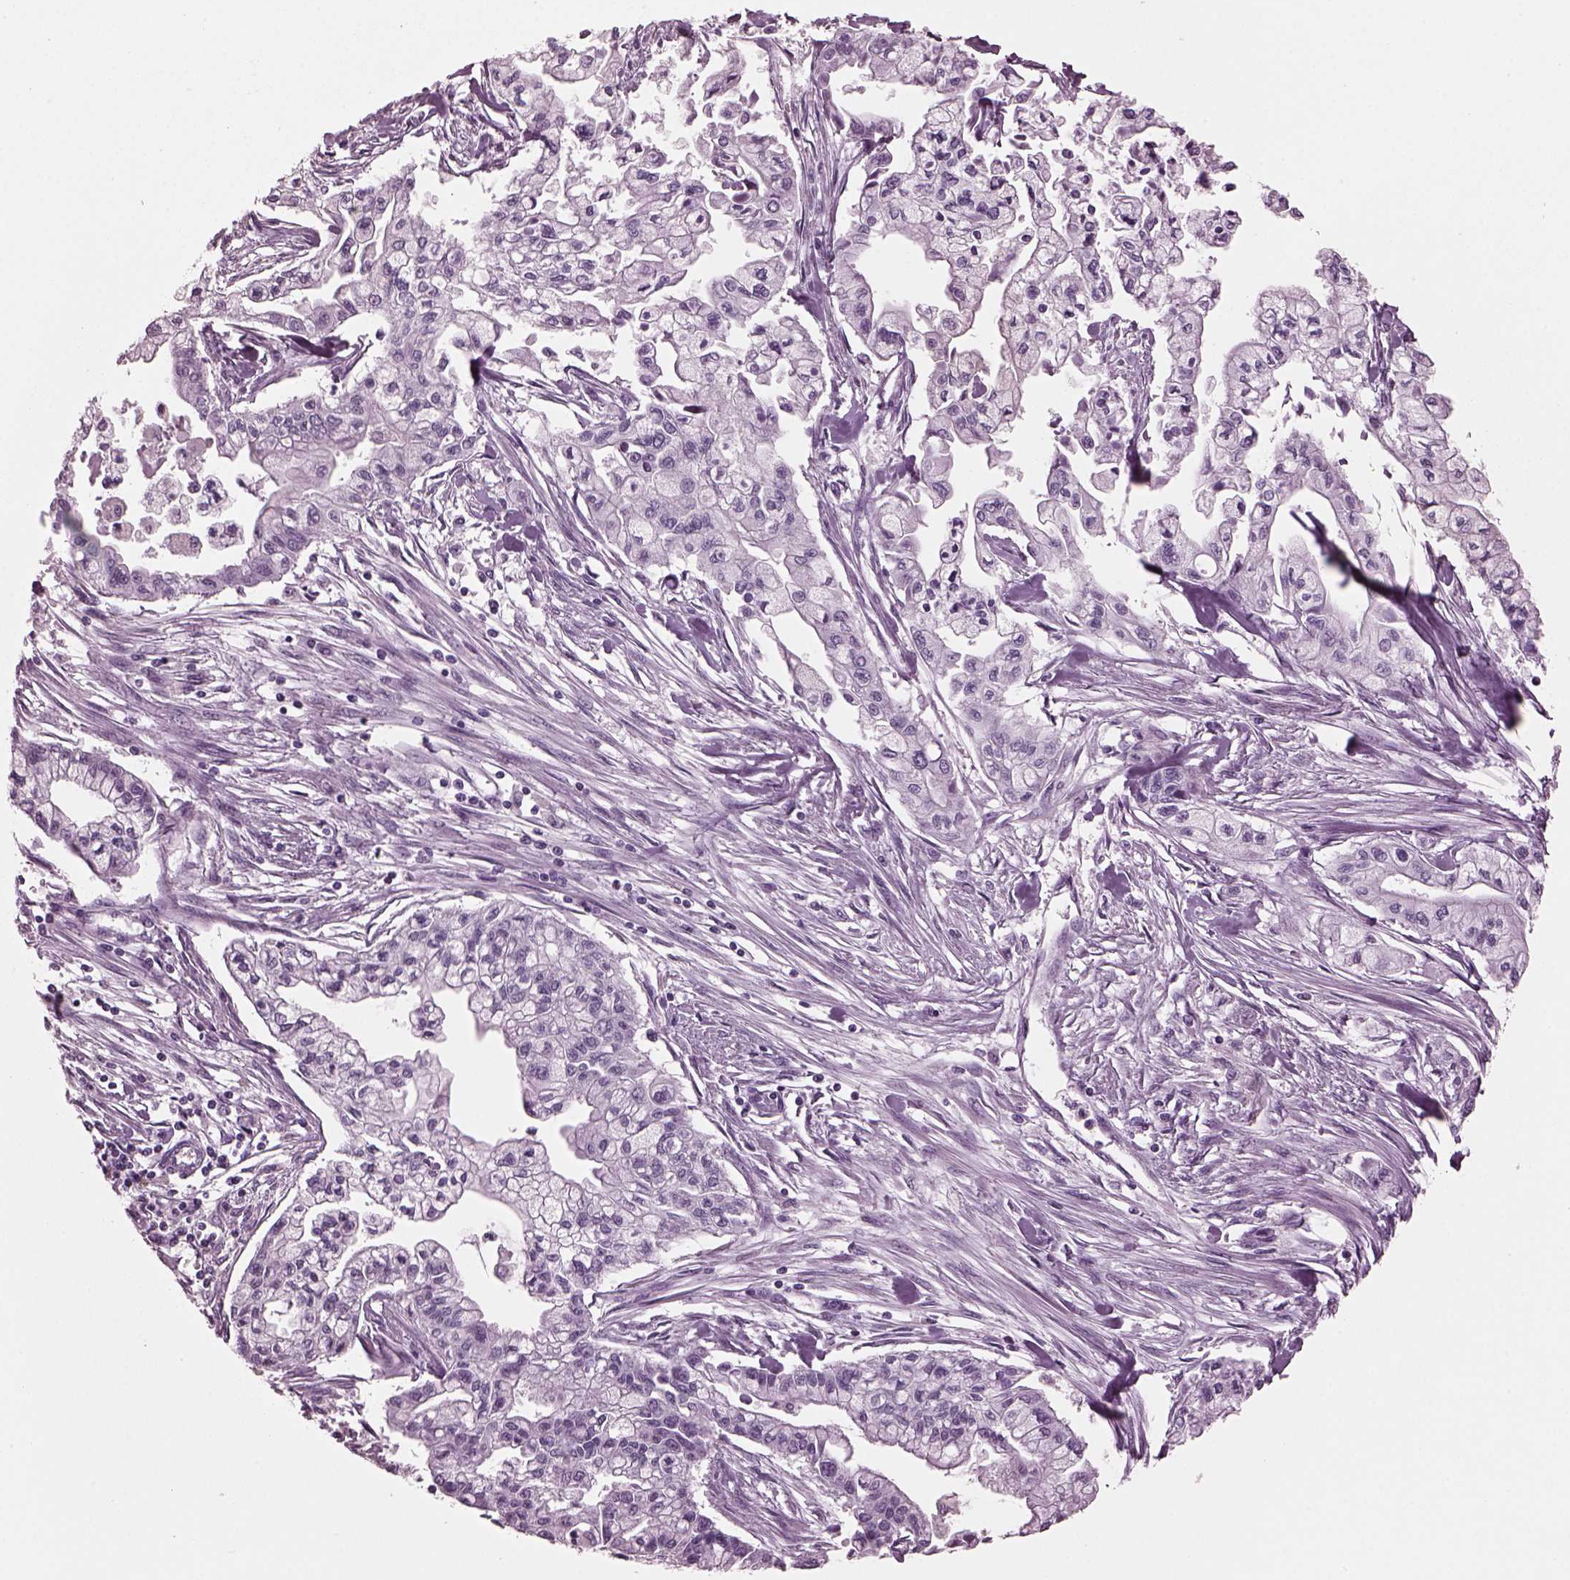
{"staining": {"intensity": "negative", "quantity": "none", "location": "none"}, "tissue": "pancreatic cancer", "cell_type": "Tumor cells", "image_type": "cancer", "snomed": [{"axis": "morphology", "description": "Adenocarcinoma, NOS"}, {"axis": "topography", "description": "Pancreas"}], "caption": "Tumor cells are negative for brown protein staining in pancreatic adenocarcinoma. (DAB immunohistochemistry visualized using brightfield microscopy, high magnification).", "gene": "SLC6A17", "patient": {"sex": "male", "age": 54}}